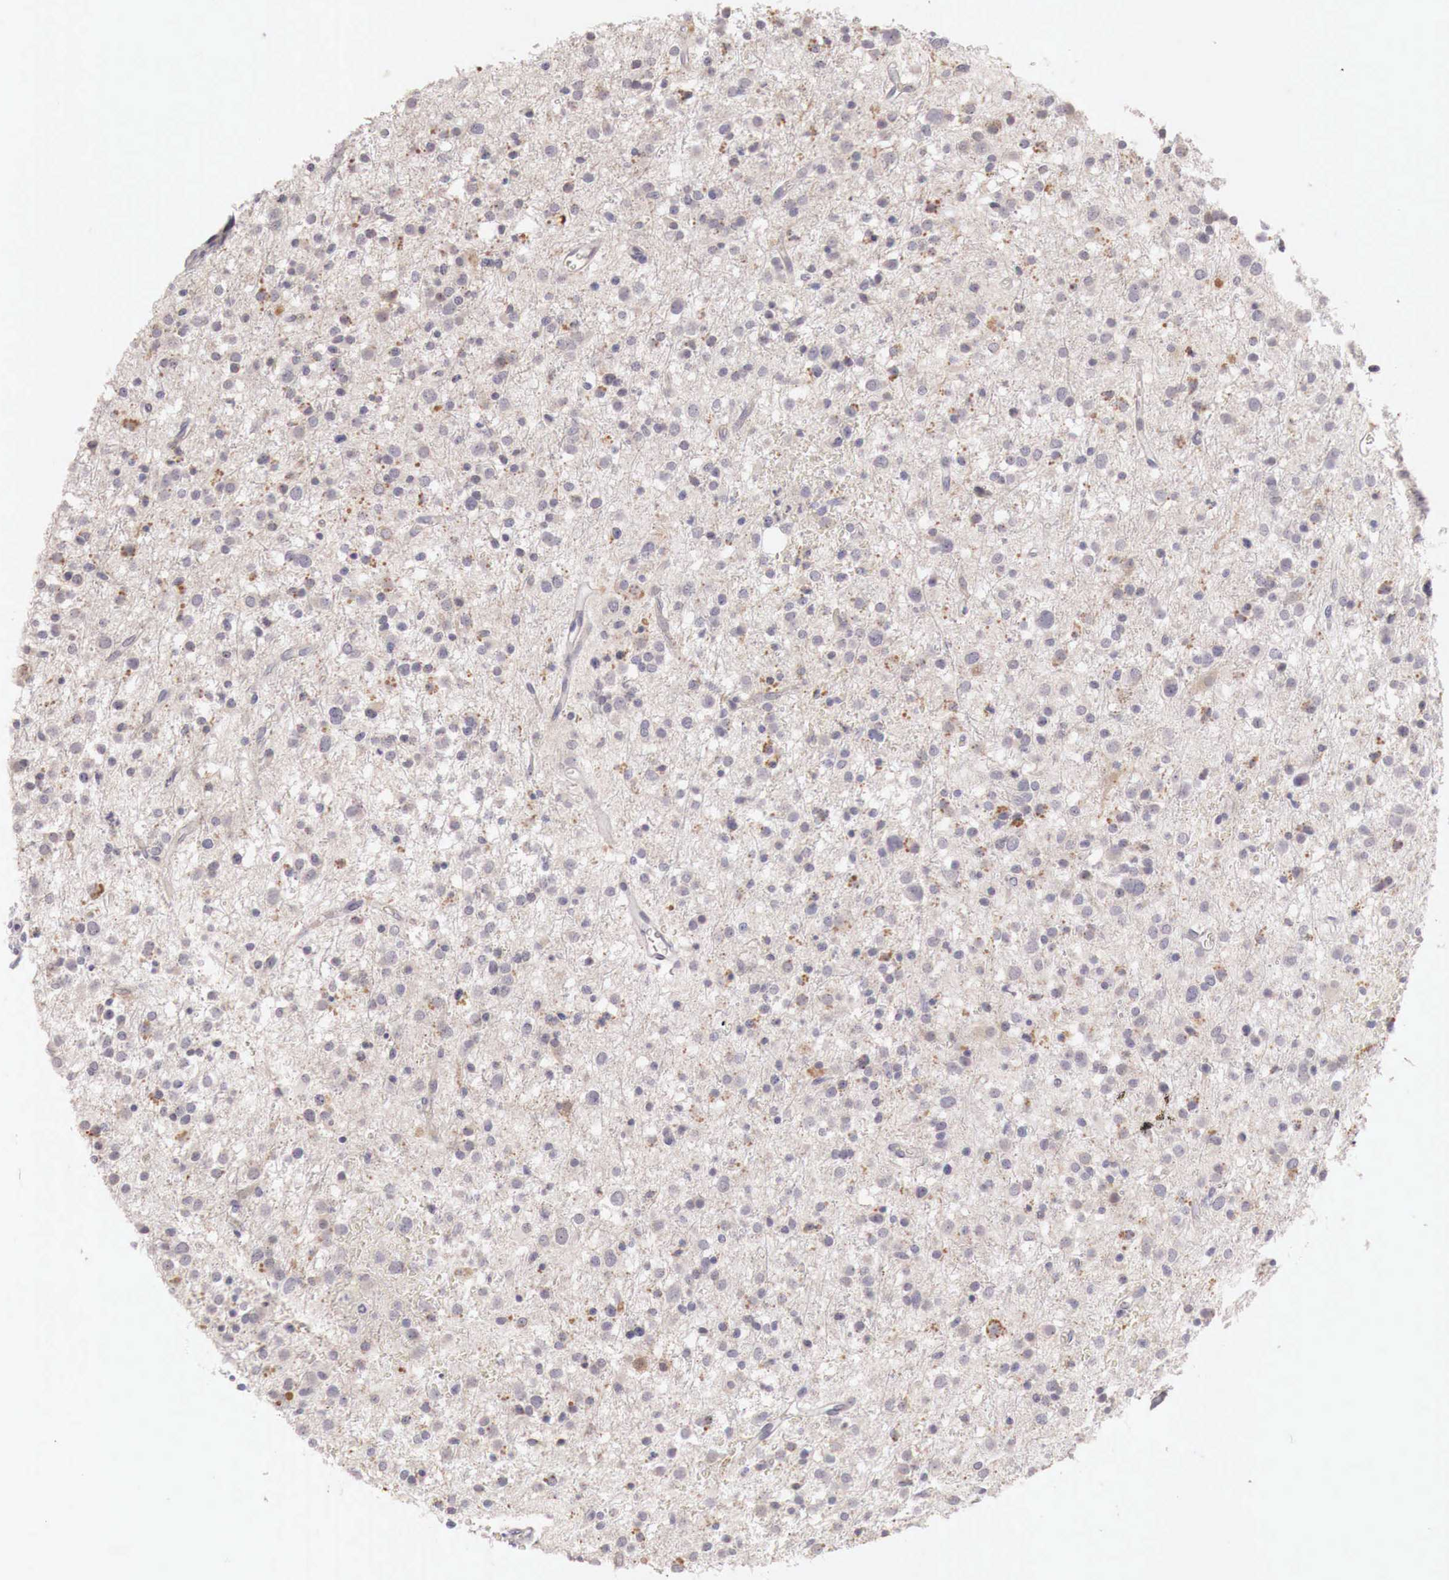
{"staining": {"intensity": "negative", "quantity": "none", "location": "none"}, "tissue": "glioma", "cell_type": "Tumor cells", "image_type": "cancer", "snomed": [{"axis": "morphology", "description": "Glioma, malignant, Low grade"}, {"axis": "topography", "description": "Brain"}], "caption": "The immunohistochemistry histopathology image has no significant staining in tumor cells of glioma tissue.", "gene": "GATA1", "patient": {"sex": "female", "age": 36}}